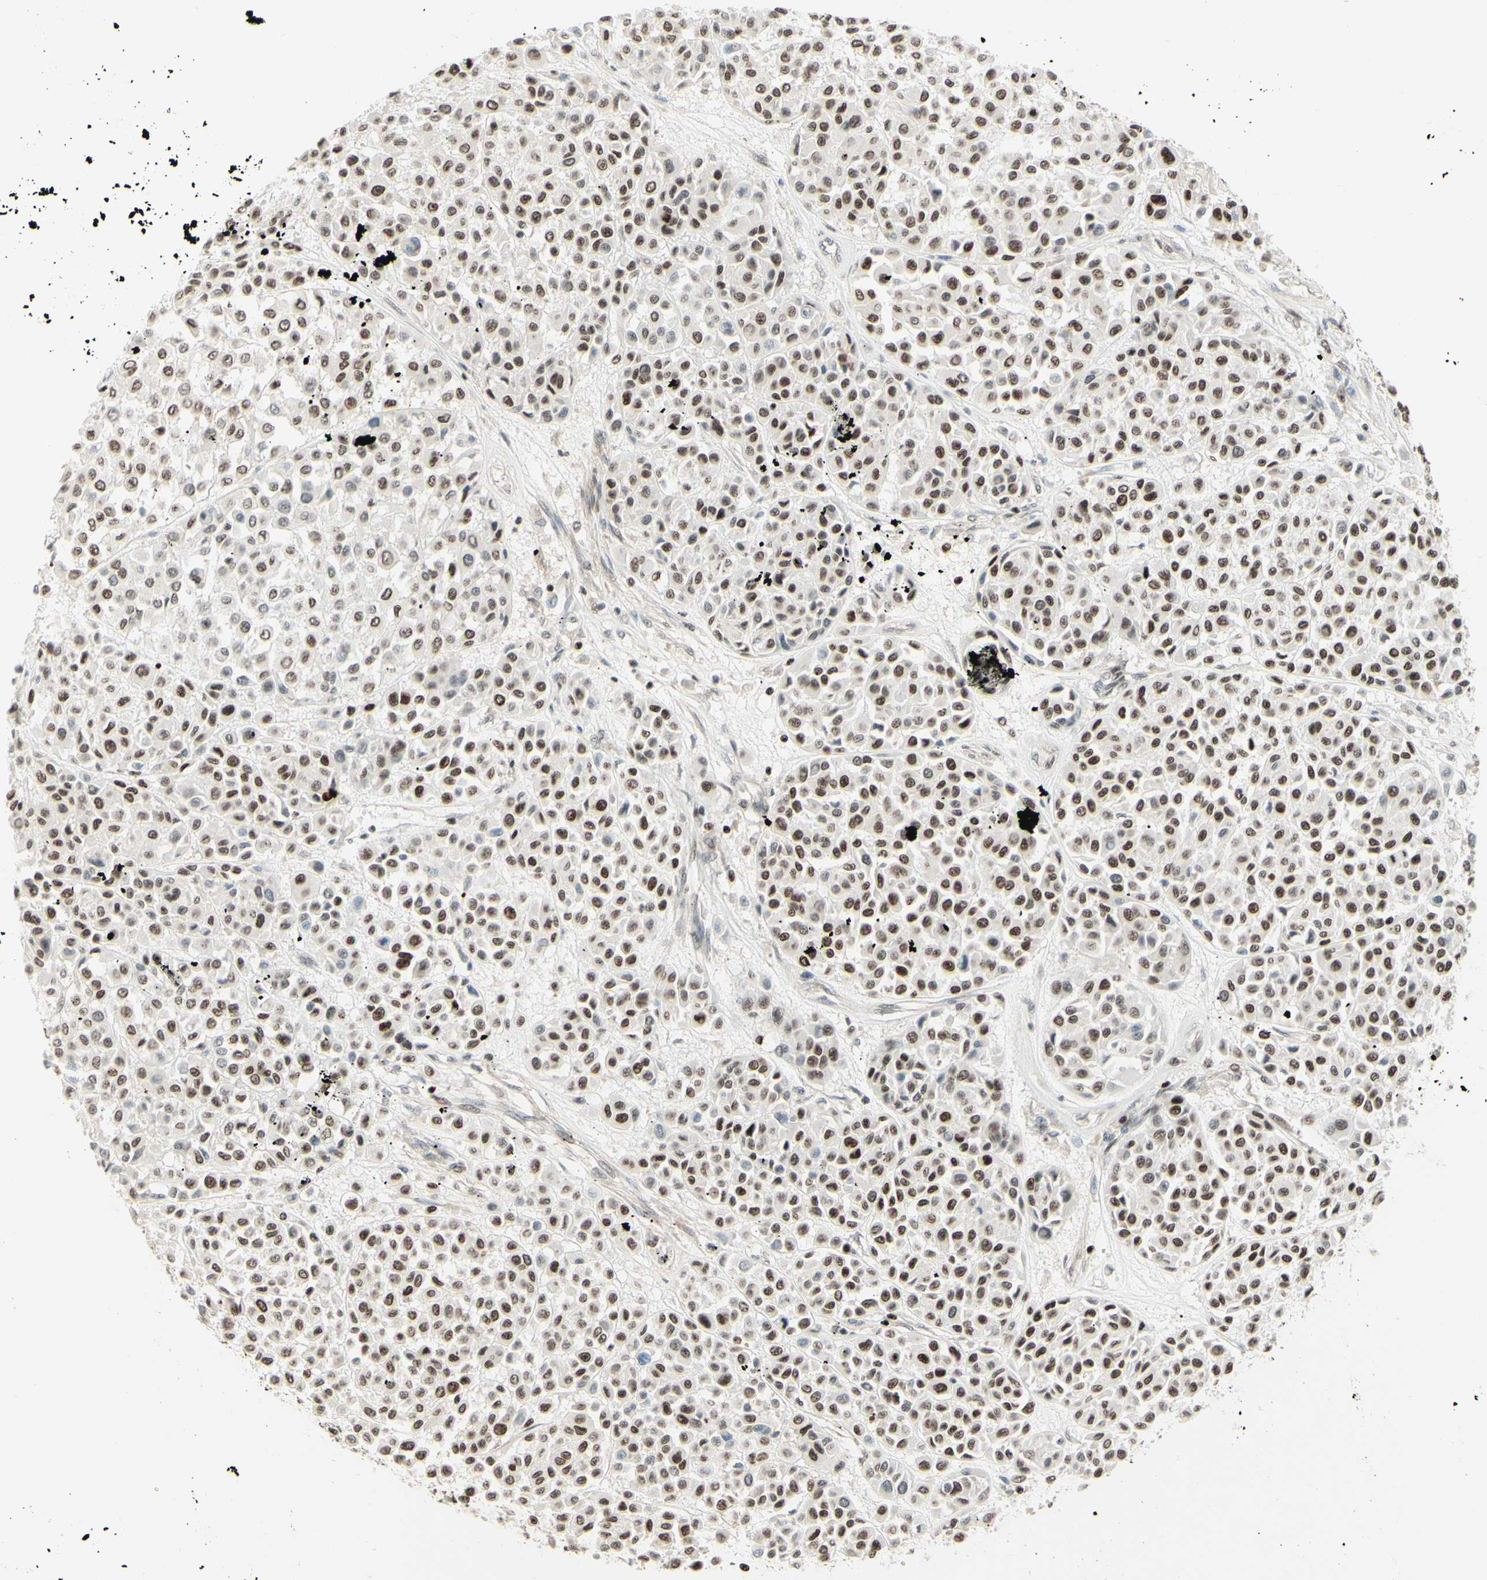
{"staining": {"intensity": "moderate", "quantity": ">75%", "location": "nuclear"}, "tissue": "melanoma", "cell_type": "Tumor cells", "image_type": "cancer", "snomed": [{"axis": "morphology", "description": "Malignant melanoma, Metastatic site"}, {"axis": "topography", "description": "Soft tissue"}], "caption": "The histopathology image exhibits immunohistochemical staining of melanoma. There is moderate nuclear staining is seen in about >75% of tumor cells.", "gene": "CDKL5", "patient": {"sex": "male", "age": 41}}